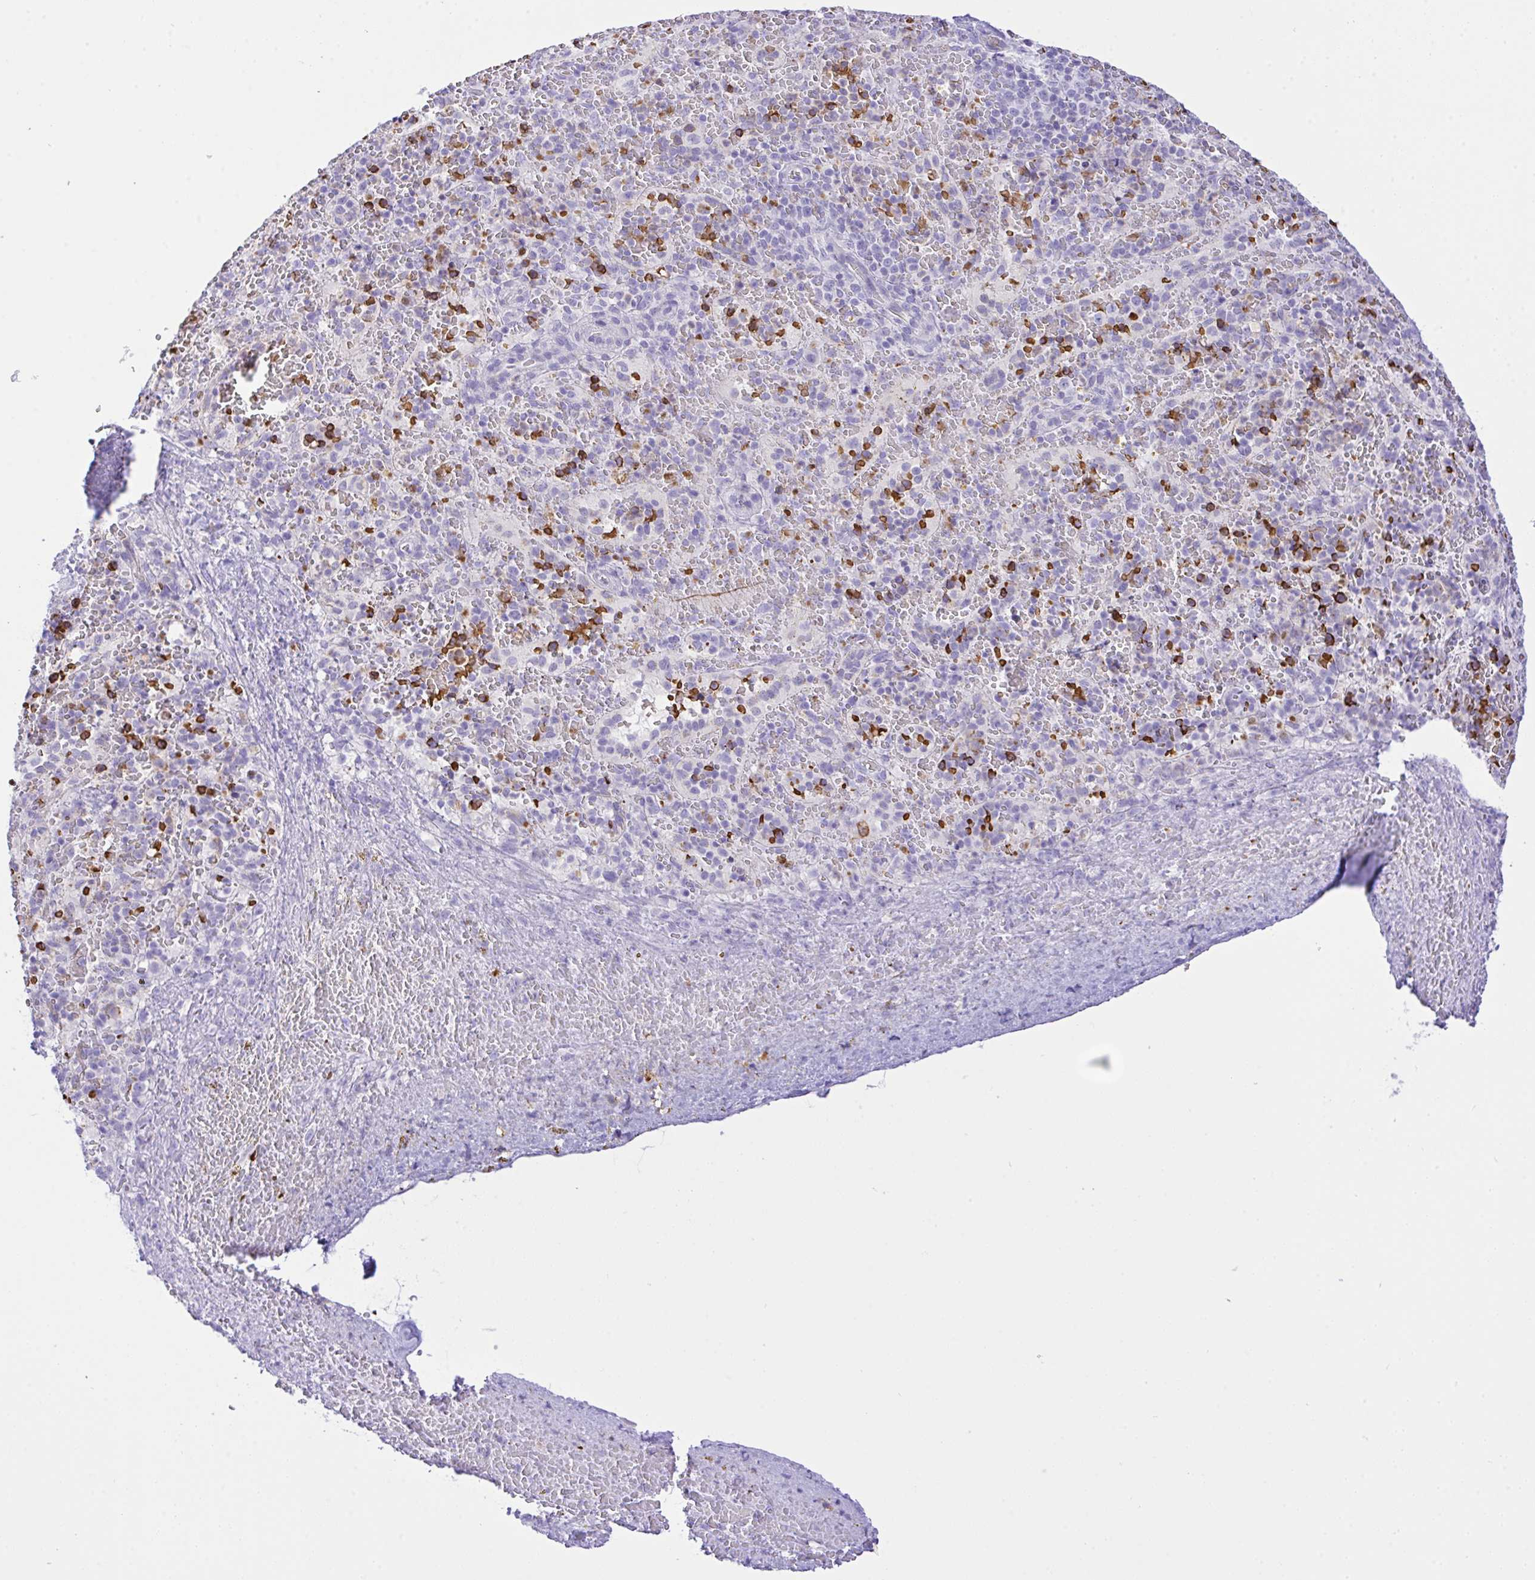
{"staining": {"intensity": "strong", "quantity": "<25%", "location": "cytoplasmic/membranous"}, "tissue": "spleen", "cell_type": "Cells in red pulp", "image_type": "normal", "snomed": [{"axis": "morphology", "description": "Normal tissue, NOS"}, {"axis": "topography", "description": "Spleen"}], "caption": "A photomicrograph of spleen stained for a protein reveals strong cytoplasmic/membranous brown staining in cells in red pulp.", "gene": "ZNF221", "patient": {"sex": "female", "age": 50}}